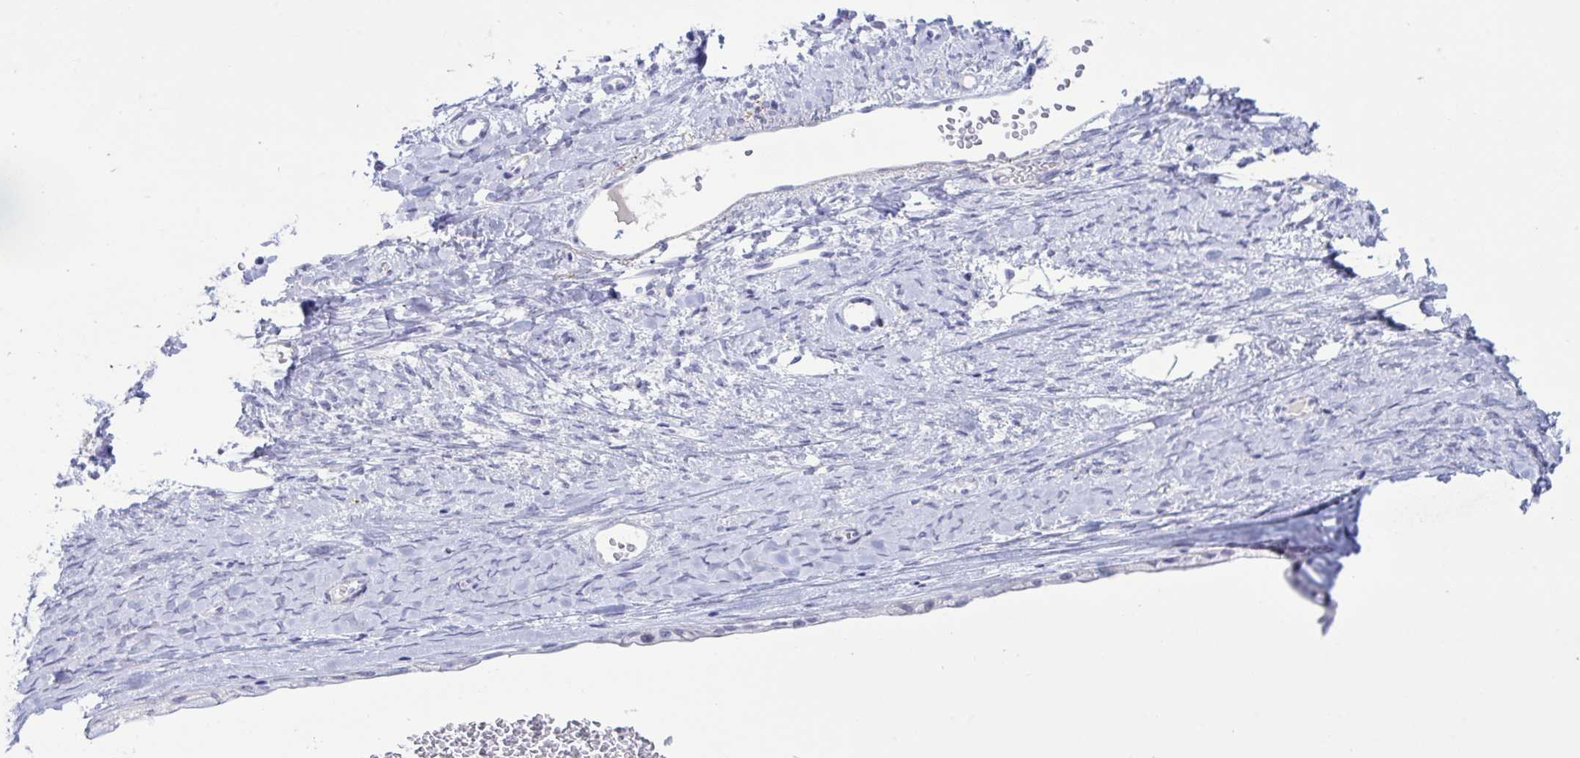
{"staining": {"intensity": "negative", "quantity": "none", "location": "none"}, "tissue": "ovarian cancer", "cell_type": "Tumor cells", "image_type": "cancer", "snomed": [{"axis": "morphology", "description": "Cystadenocarcinoma, mucinous, NOS"}, {"axis": "topography", "description": "Ovary"}], "caption": "Immunohistochemistry (IHC) micrograph of ovarian mucinous cystadenocarcinoma stained for a protein (brown), which demonstrates no expression in tumor cells.", "gene": "ELN", "patient": {"sex": "female", "age": 61}}